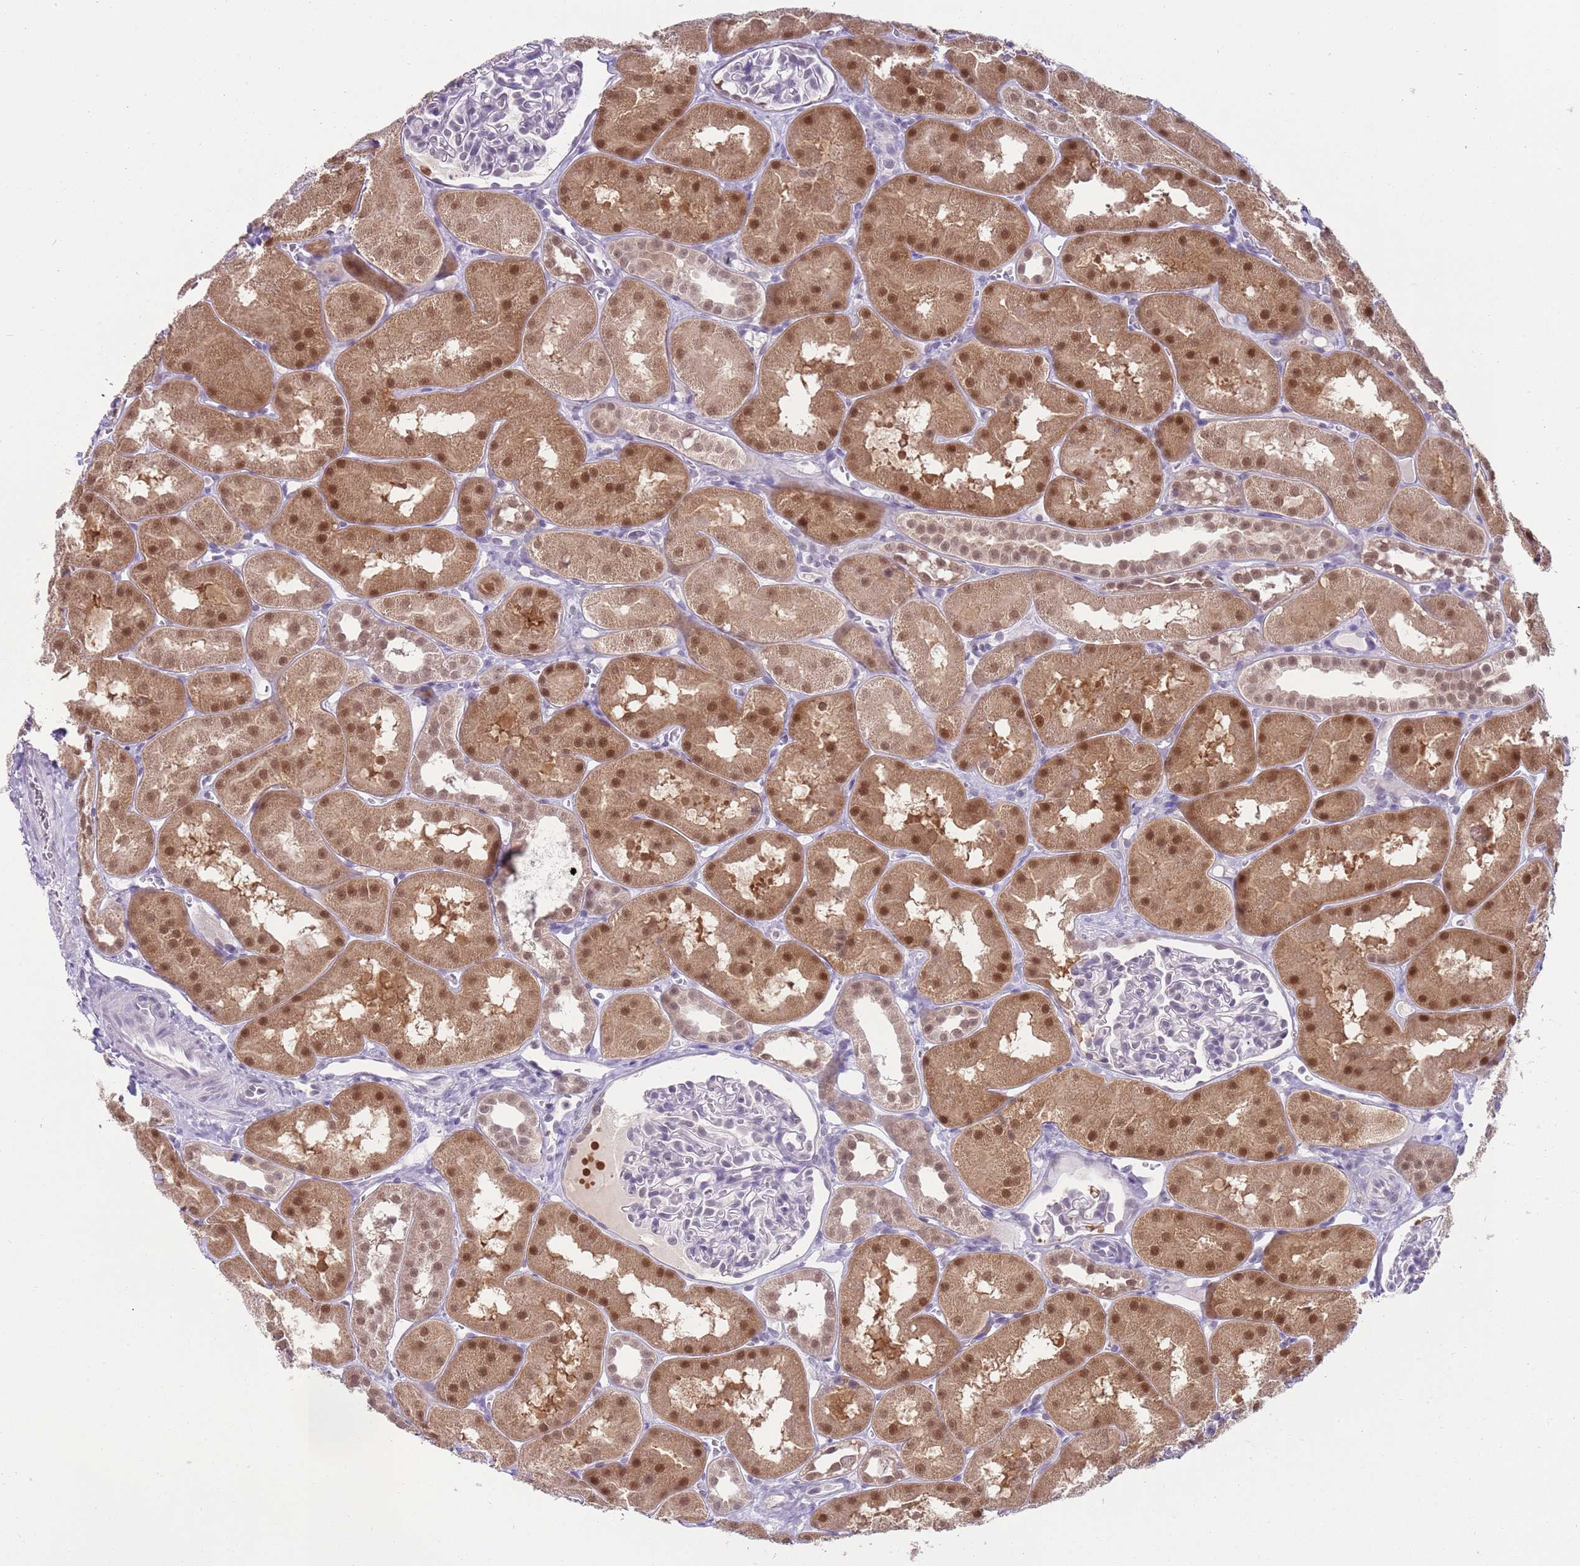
{"staining": {"intensity": "negative", "quantity": "none", "location": "none"}, "tissue": "kidney", "cell_type": "Cells in glomeruli", "image_type": "normal", "snomed": [{"axis": "morphology", "description": "Normal tissue, NOS"}, {"axis": "topography", "description": "Kidney"}, {"axis": "topography", "description": "Urinary bladder"}], "caption": "Immunohistochemistry of benign human kidney displays no positivity in cells in glomeruli. Brightfield microscopy of immunohistochemistry stained with DAB (3,3'-diaminobenzidine) (brown) and hematoxylin (blue), captured at high magnification.", "gene": "SEPHS2", "patient": {"sex": "male", "age": 16}}